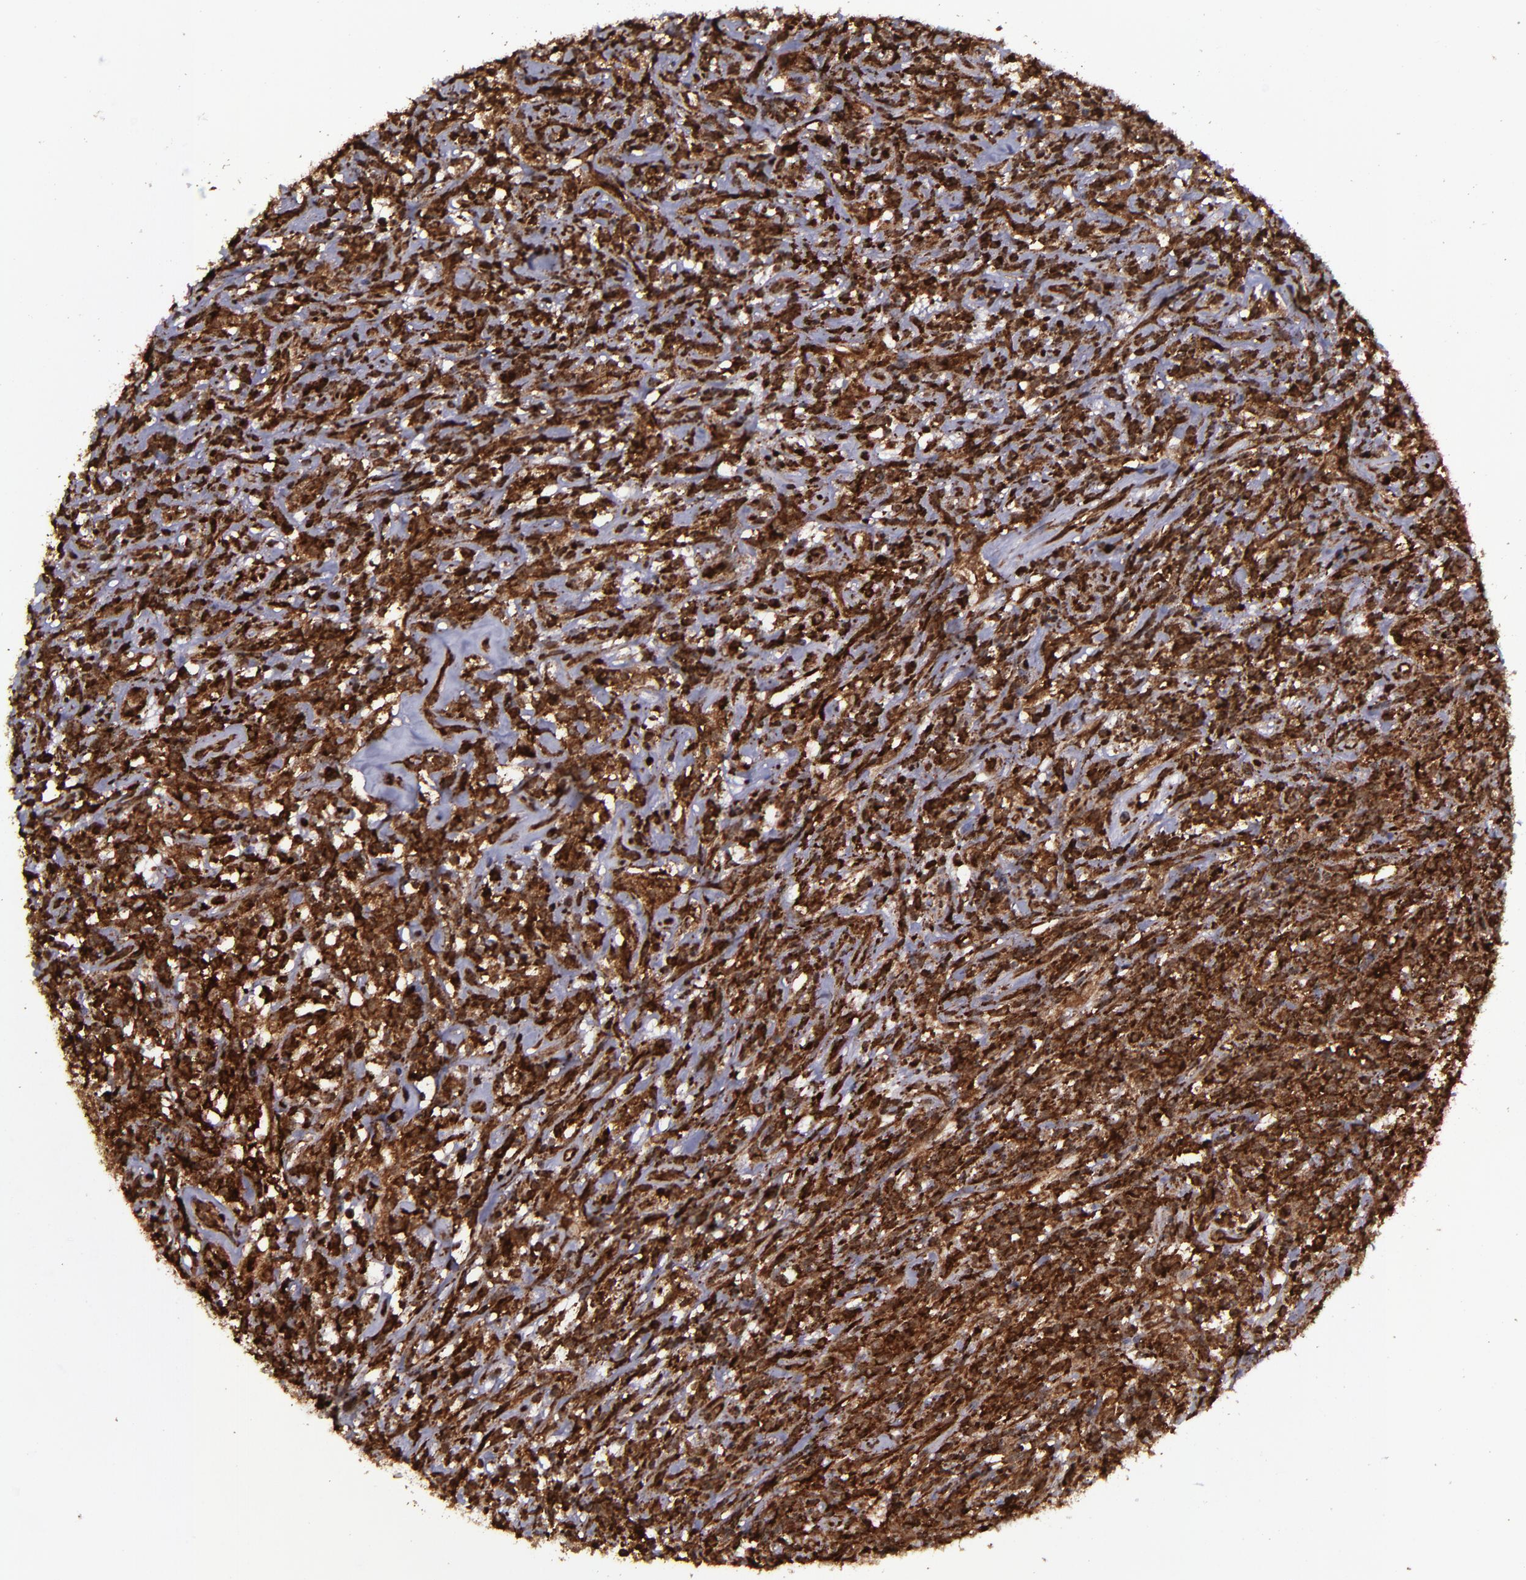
{"staining": {"intensity": "strong", "quantity": ">75%", "location": "cytoplasmic/membranous,nuclear"}, "tissue": "lymphoma", "cell_type": "Tumor cells", "image_type": "cancer", "snomed": [{"axis": "morphology", "description": "Malignant lymphoma, non-Hodgkin's type, High grade"}, {"axis": "topography", "description": "Lymph node"}], "caption": "High-grade malignant lymphoma, non-Hodgkin's type stained with a protein marker shows strong staining in tumor cells.", "gene": "EIF4ENIF1", "patient": {"sex": "female", "age": 73}}